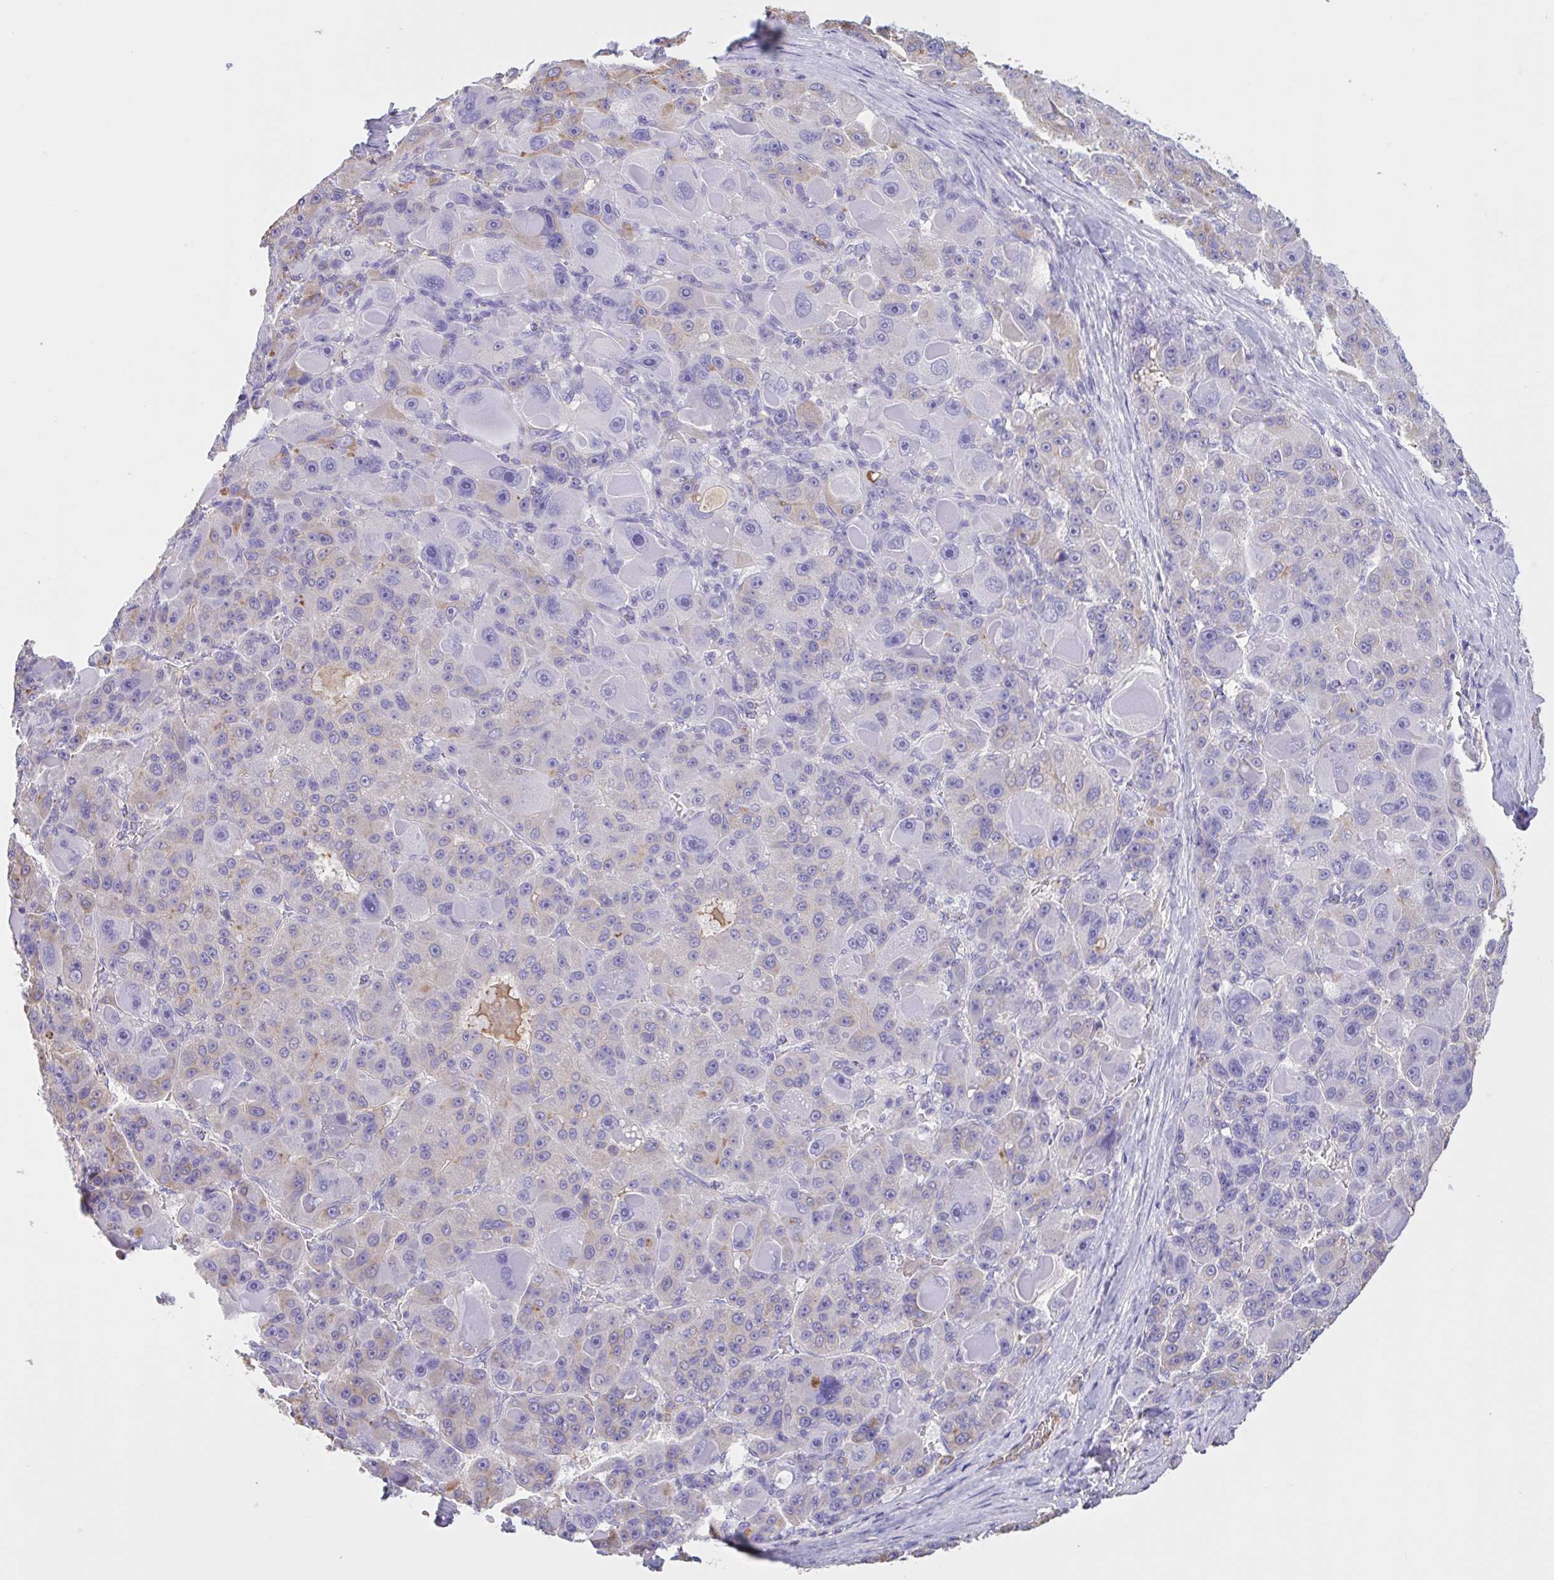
{"staining": {"intensity": "weak", "quantity": "<25%", "location": "cytoplasmic/membranous"}, "tissue": "liver cancer", "cell_type": "Tumor cells", "image_type": "cancer", "snomed": [{"axis": "morphology", "description": "Carcinoma, Hepatocellular, NOS"}, {"axis": "topography", "description": "Liver"}], "caption": "Liver cancer (hepatocellular carcinoma) stained for a protein using immunohistochemistry shows no staining tumor cells.", "gene": "LARGE2", "patient": {"sex": "male", "age": 76}}